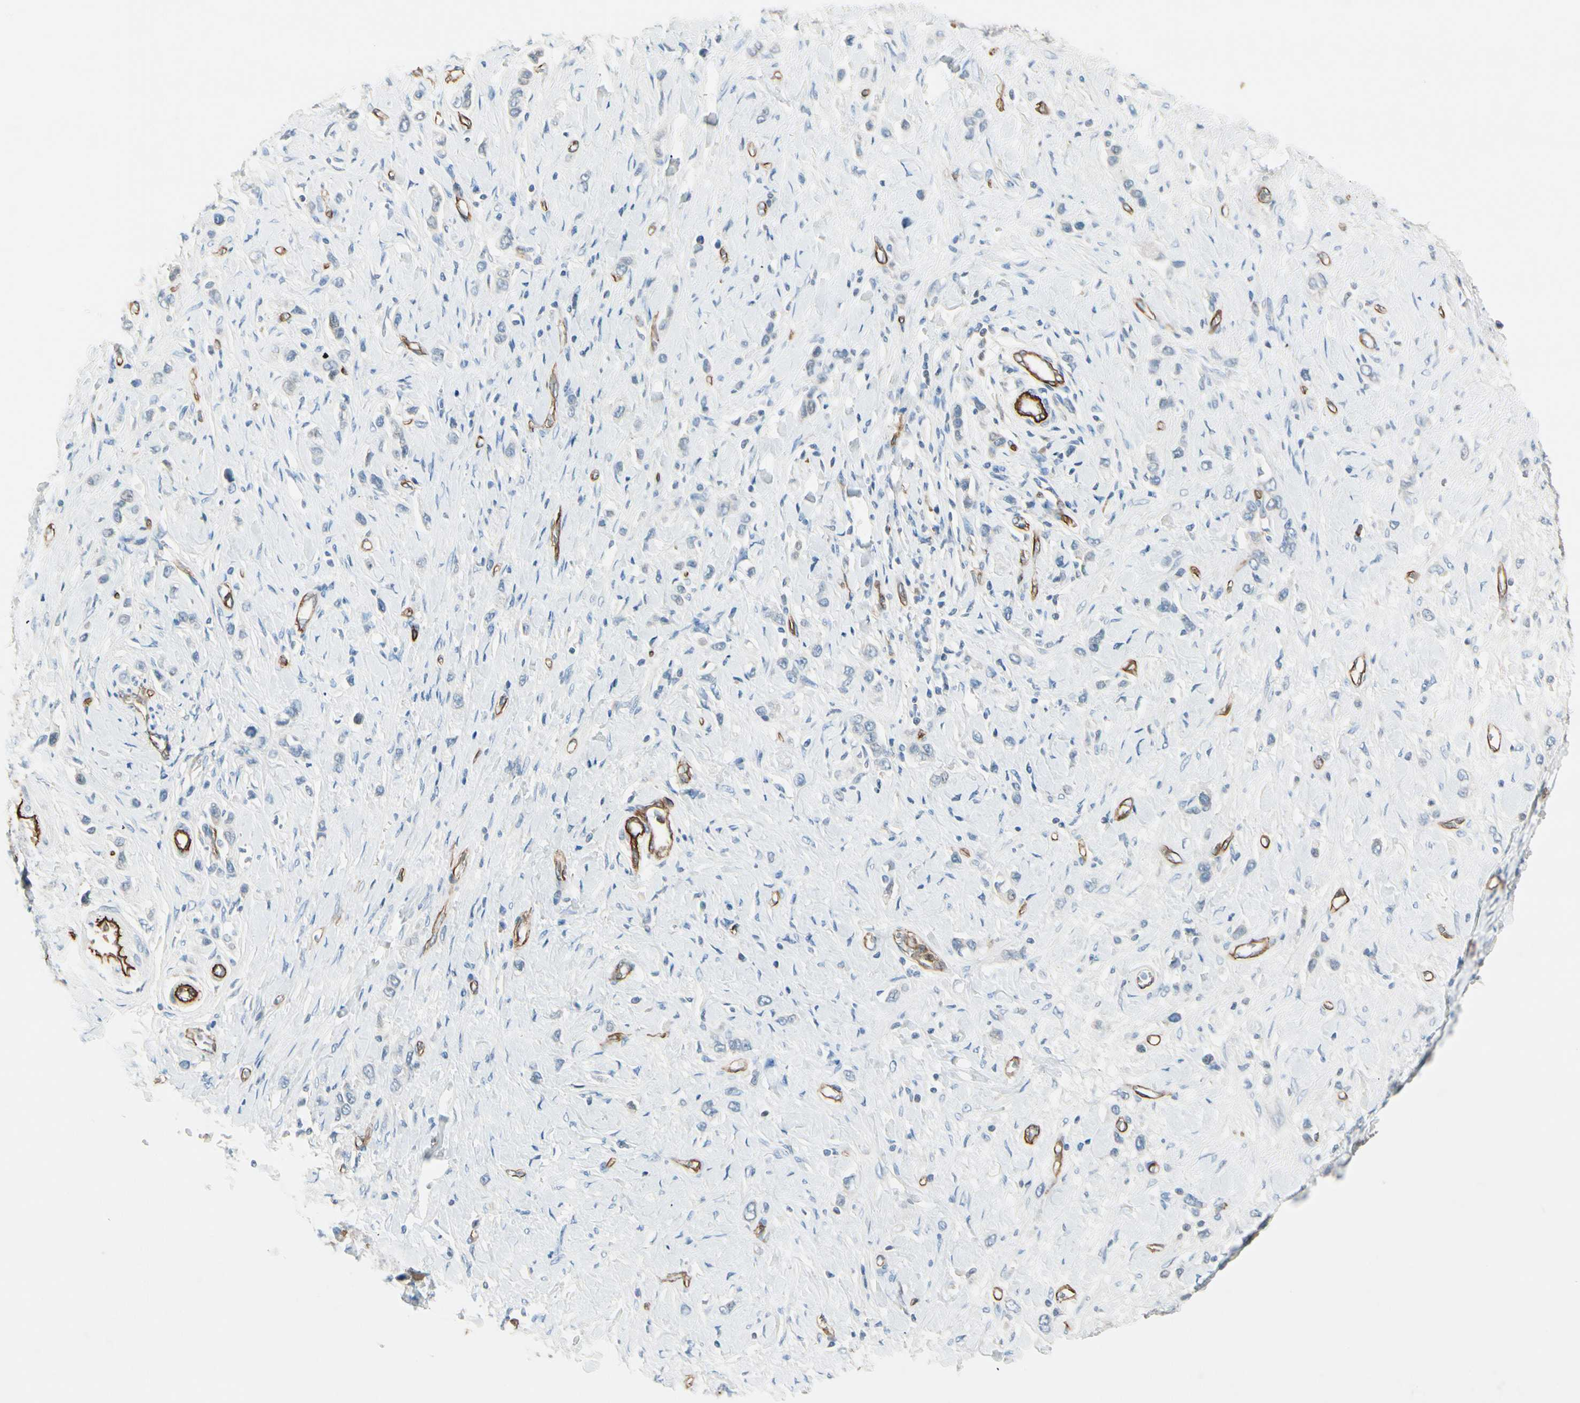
{"staining": {"intensity": "negative", "quantity": "none", "location": "none"}, "tissue": "stomach cancer", "cell_type": "Tumor cells", "image_type": "cancer", "snomed": [{"axis": "morphology", "description": "Normal tissue, NOS"}, {"axis": "morphology", "description": "Adenocarcinoma, NOS"}, {"axis": "topography", "description": "Stomach, upper"}, {"axis": "topography", "description": "Stomach"}], "caption": "The image demonstrates no staining of tumor cells in adenocarcinoma (stomach).", "gene": "CD93", "patient": {"sex": "female", "age": 65}}